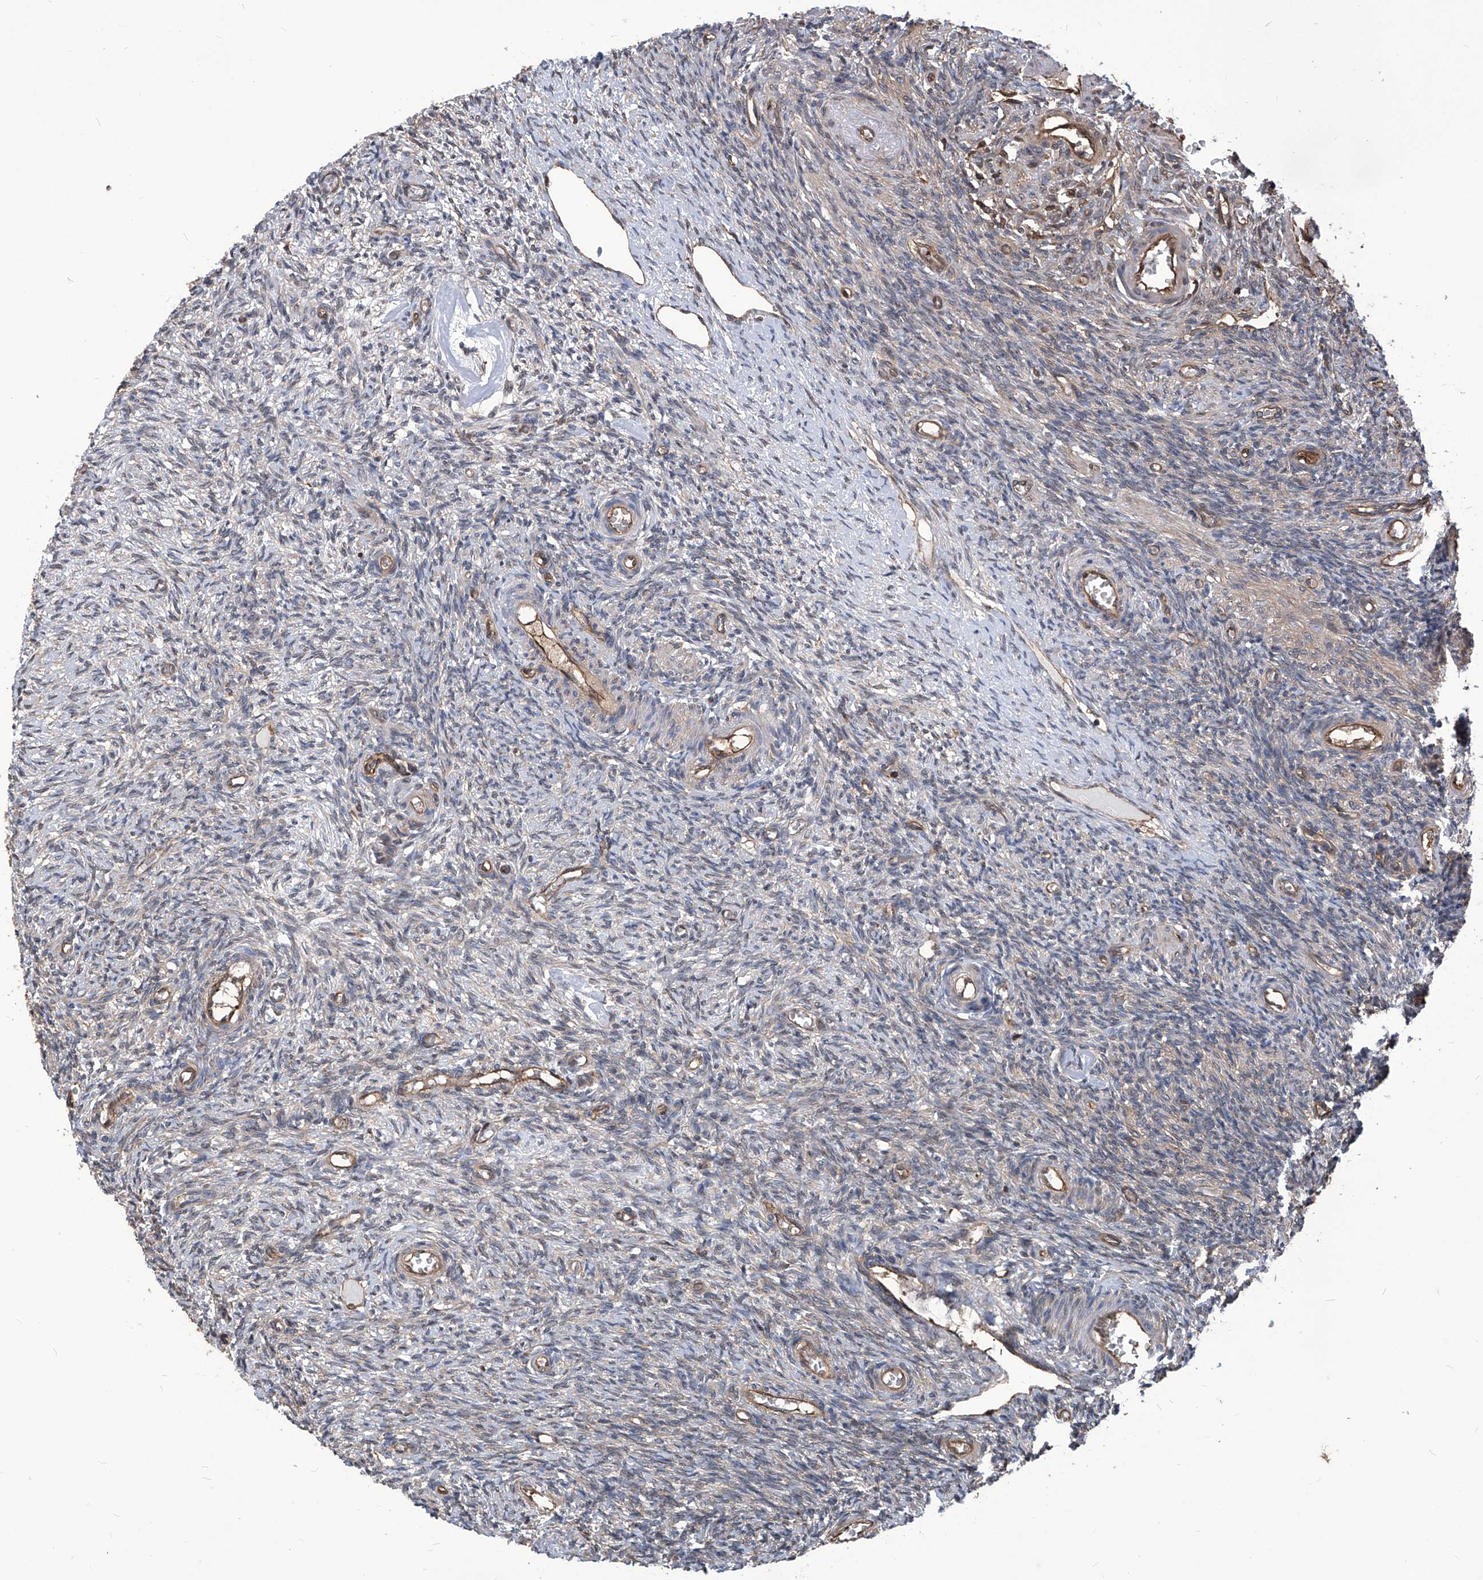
{"staining": {"intensity": "moderate", "quantity": ">75%", "location": "cytoplasmic/membranous"}, "tissue": "ovary", "cell_type": "Follicle cells", "image_type": "normal", "snomed": [{"axis": "morphology", "description": "Normal tissue, NOS"}, {"axis": "topography", "description": "Ovary"}], "caption": "DAB immunohistochemical staining of unremarkable human ovary displays moderate cytoplasmic/membranous protein positivity in approximately >75% of follicle cells.", "gene": "PSMB1", "patient": {"sex": "female", "age": 27}}